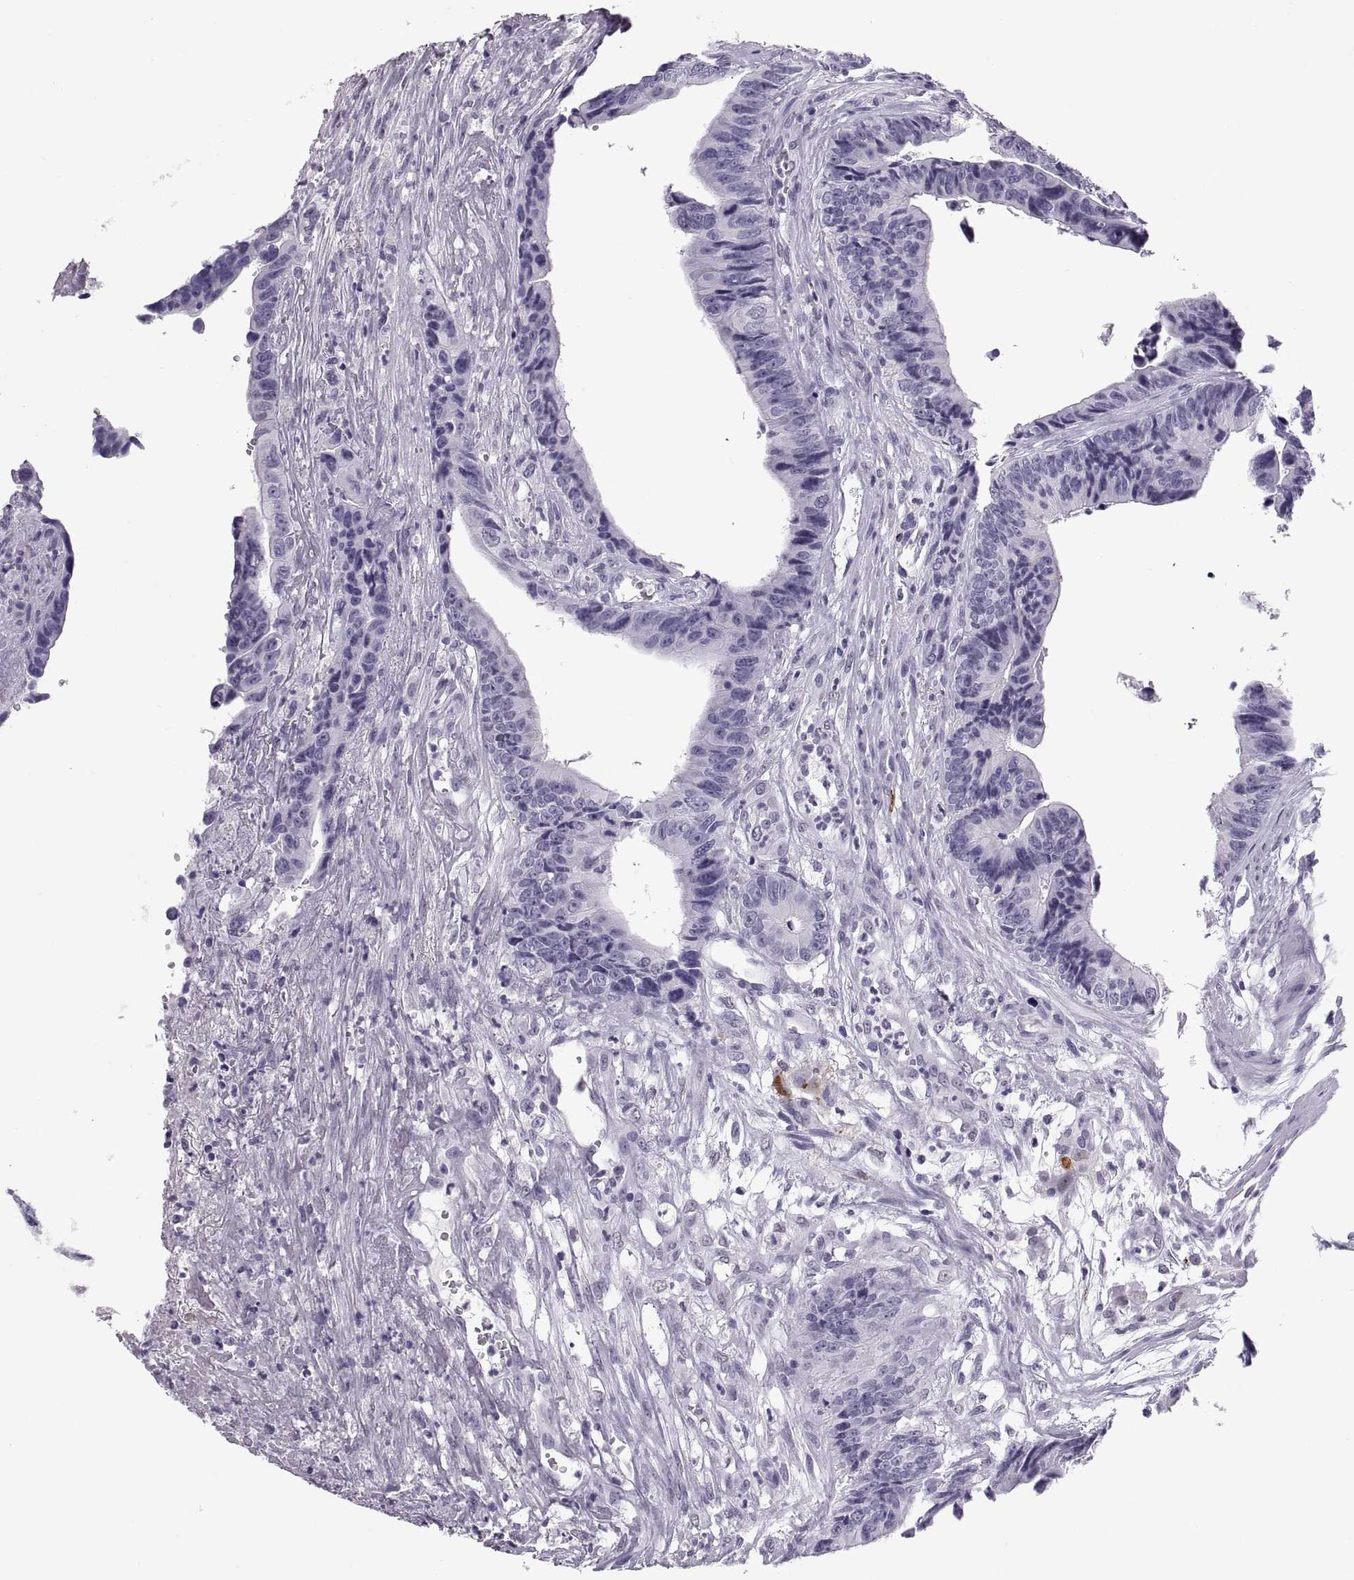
{"staining": {"intensity": "negative", "quantity": "none", "location": "none"}, "tissue": "colorectal cancer", "cell_type": "Tumor cells", "image_type": "cancer", "snomed": [{"axis": "morphology", "description": "Adenocarcinoma, NOS"}, {"axis": "topography", "description": "Colon"}], "caption": "Immunohistochemistry image of neoplastic tissue: human colorectal adenocarcinoma stained with DAB shows no significant protein expression in tumor cells.", "gene": "CARTPT", "patient": {"sex": "female", "age": 87}}